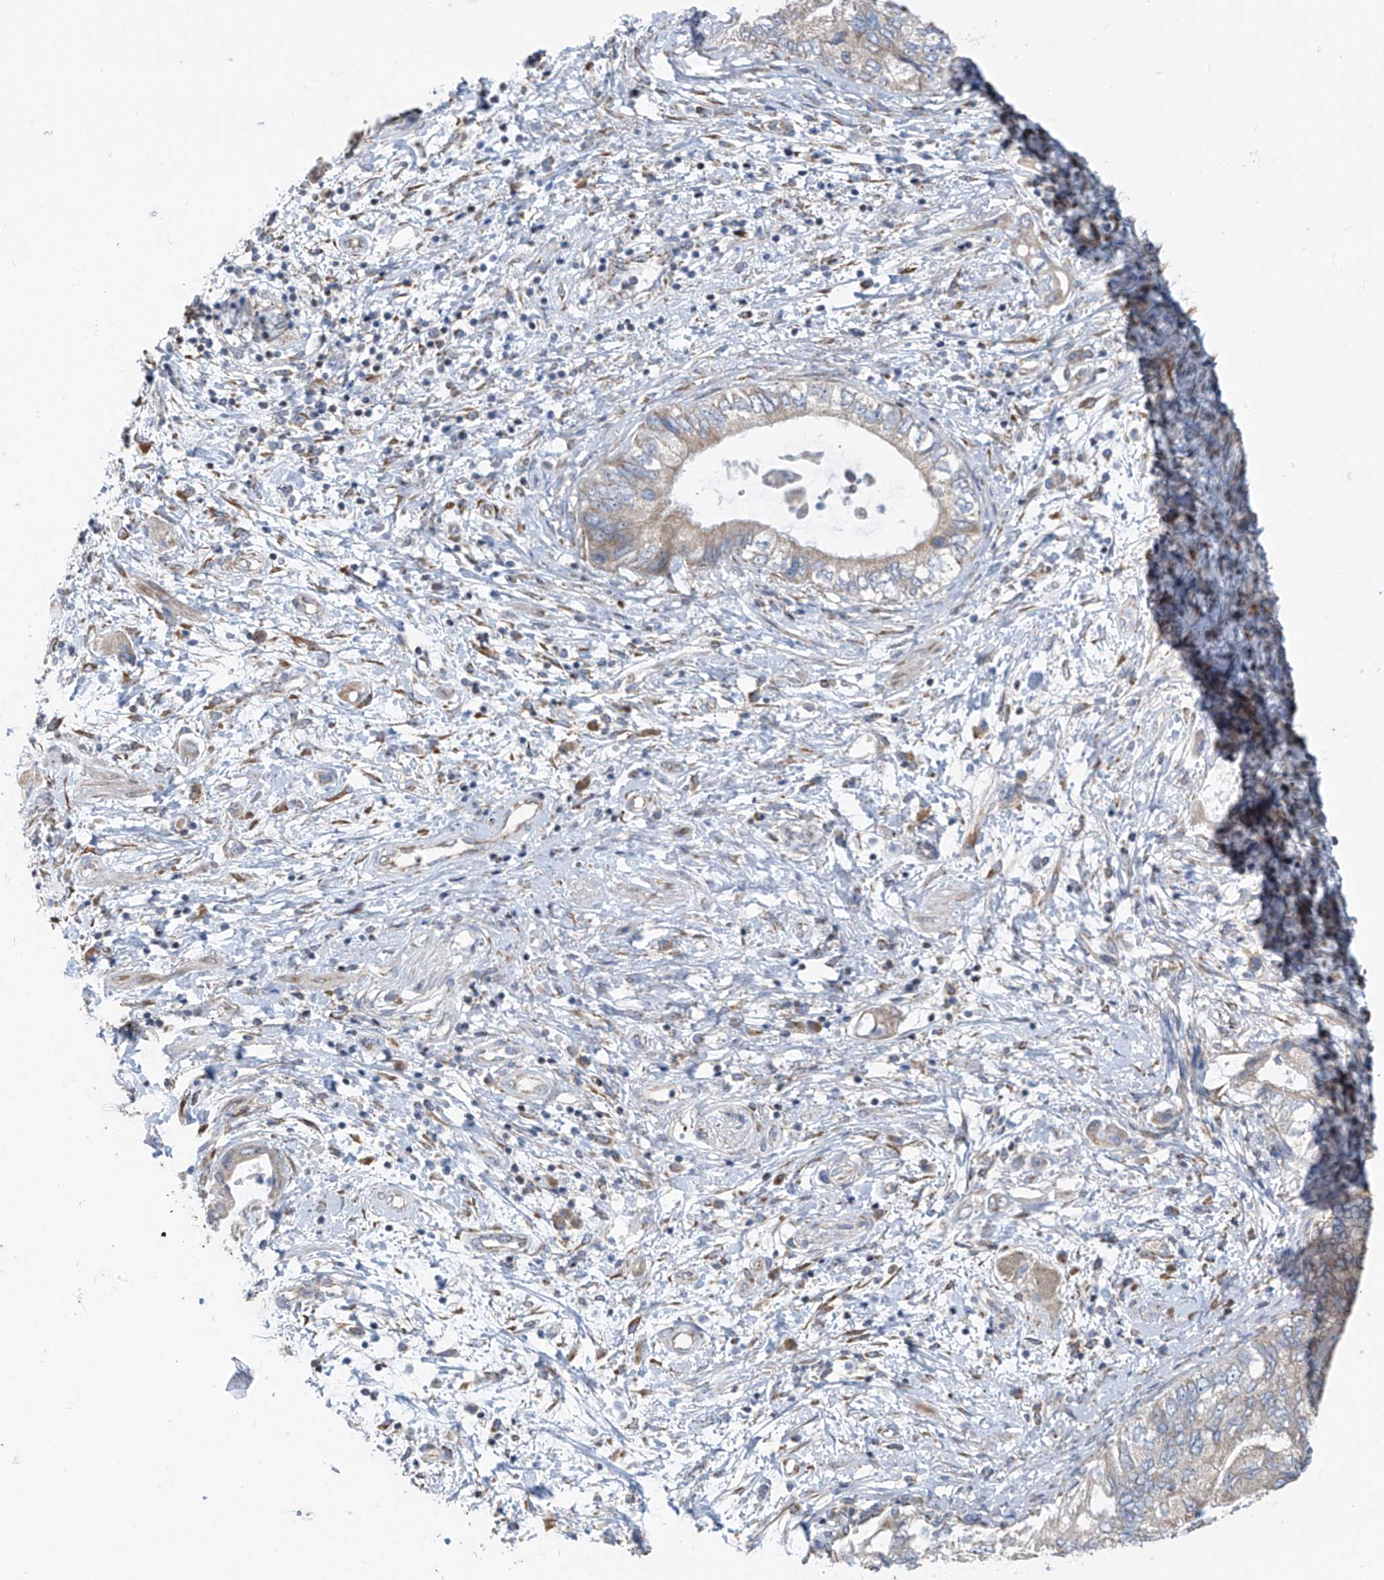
{"staining": {"intensity": "weak", "quantity": "<25%", "location": "cytoplasmic/membranous"}, "tissue": "pancreatic cancer", "cell_type": "Tumor cells", "image_type": "cancer", "snomed": [{"axis": "morphology", "description": "Adenocarcinoma, NOS"}, {"axis": "topography", "description": "Pancreas"}], "caption": "Adenocarcinoma (pancreatic) was stained to show a protein in brown. There is no significant positivity in tumor cells.", "gene": "EOMES", "patient": {"sex": "female", "age": 73}}